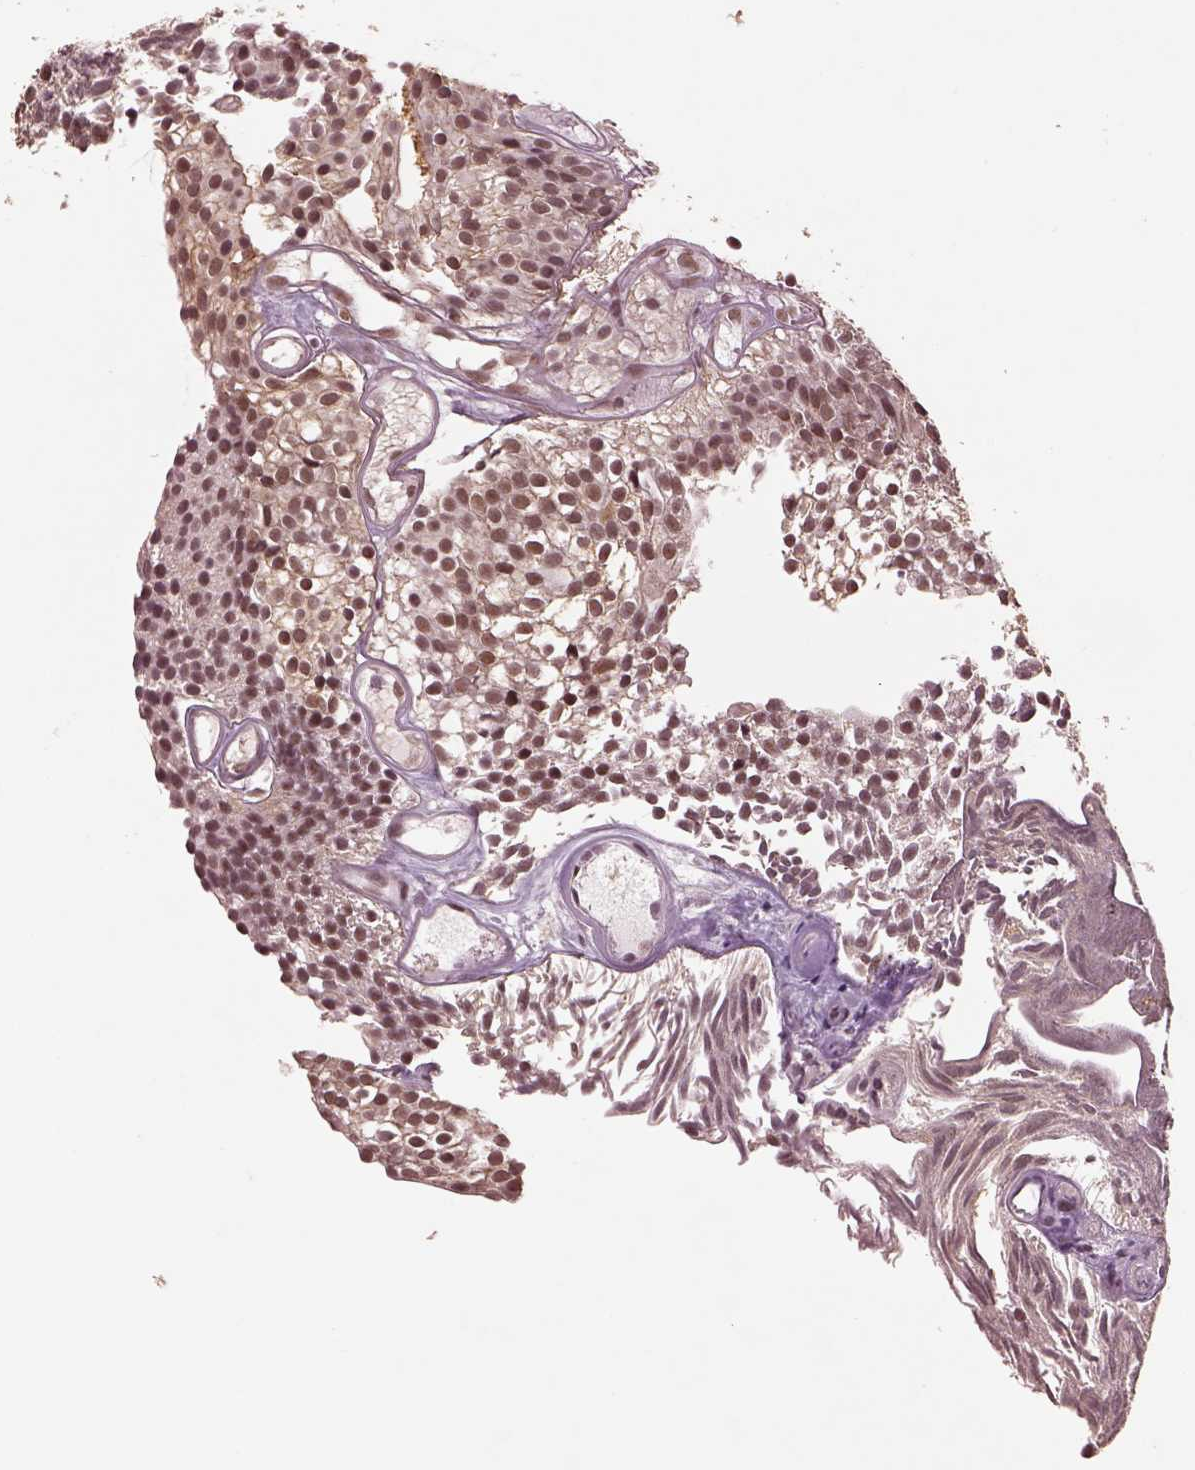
{"staining": {"intensity": "moderate", "quantity": ">75%", "location": "nuclear"}, "tissue": "urothelial cancer", "cell_type": "Tumor cells", "image_type": "cancer", "snomed": [{"axis": "morphology", "description": "Urothelial carcinoma, Low grade"}, {"axis": "topography", "description": "Urinary bladder"}], "caption": "Human low-grade urothelial carcinoma stained for a protein (brown) demonstrates moderate nuclear positive staining in about >75% of tumor cells.", "gene": "BRD9", "patient": {"sex": "male", "age": 63}}